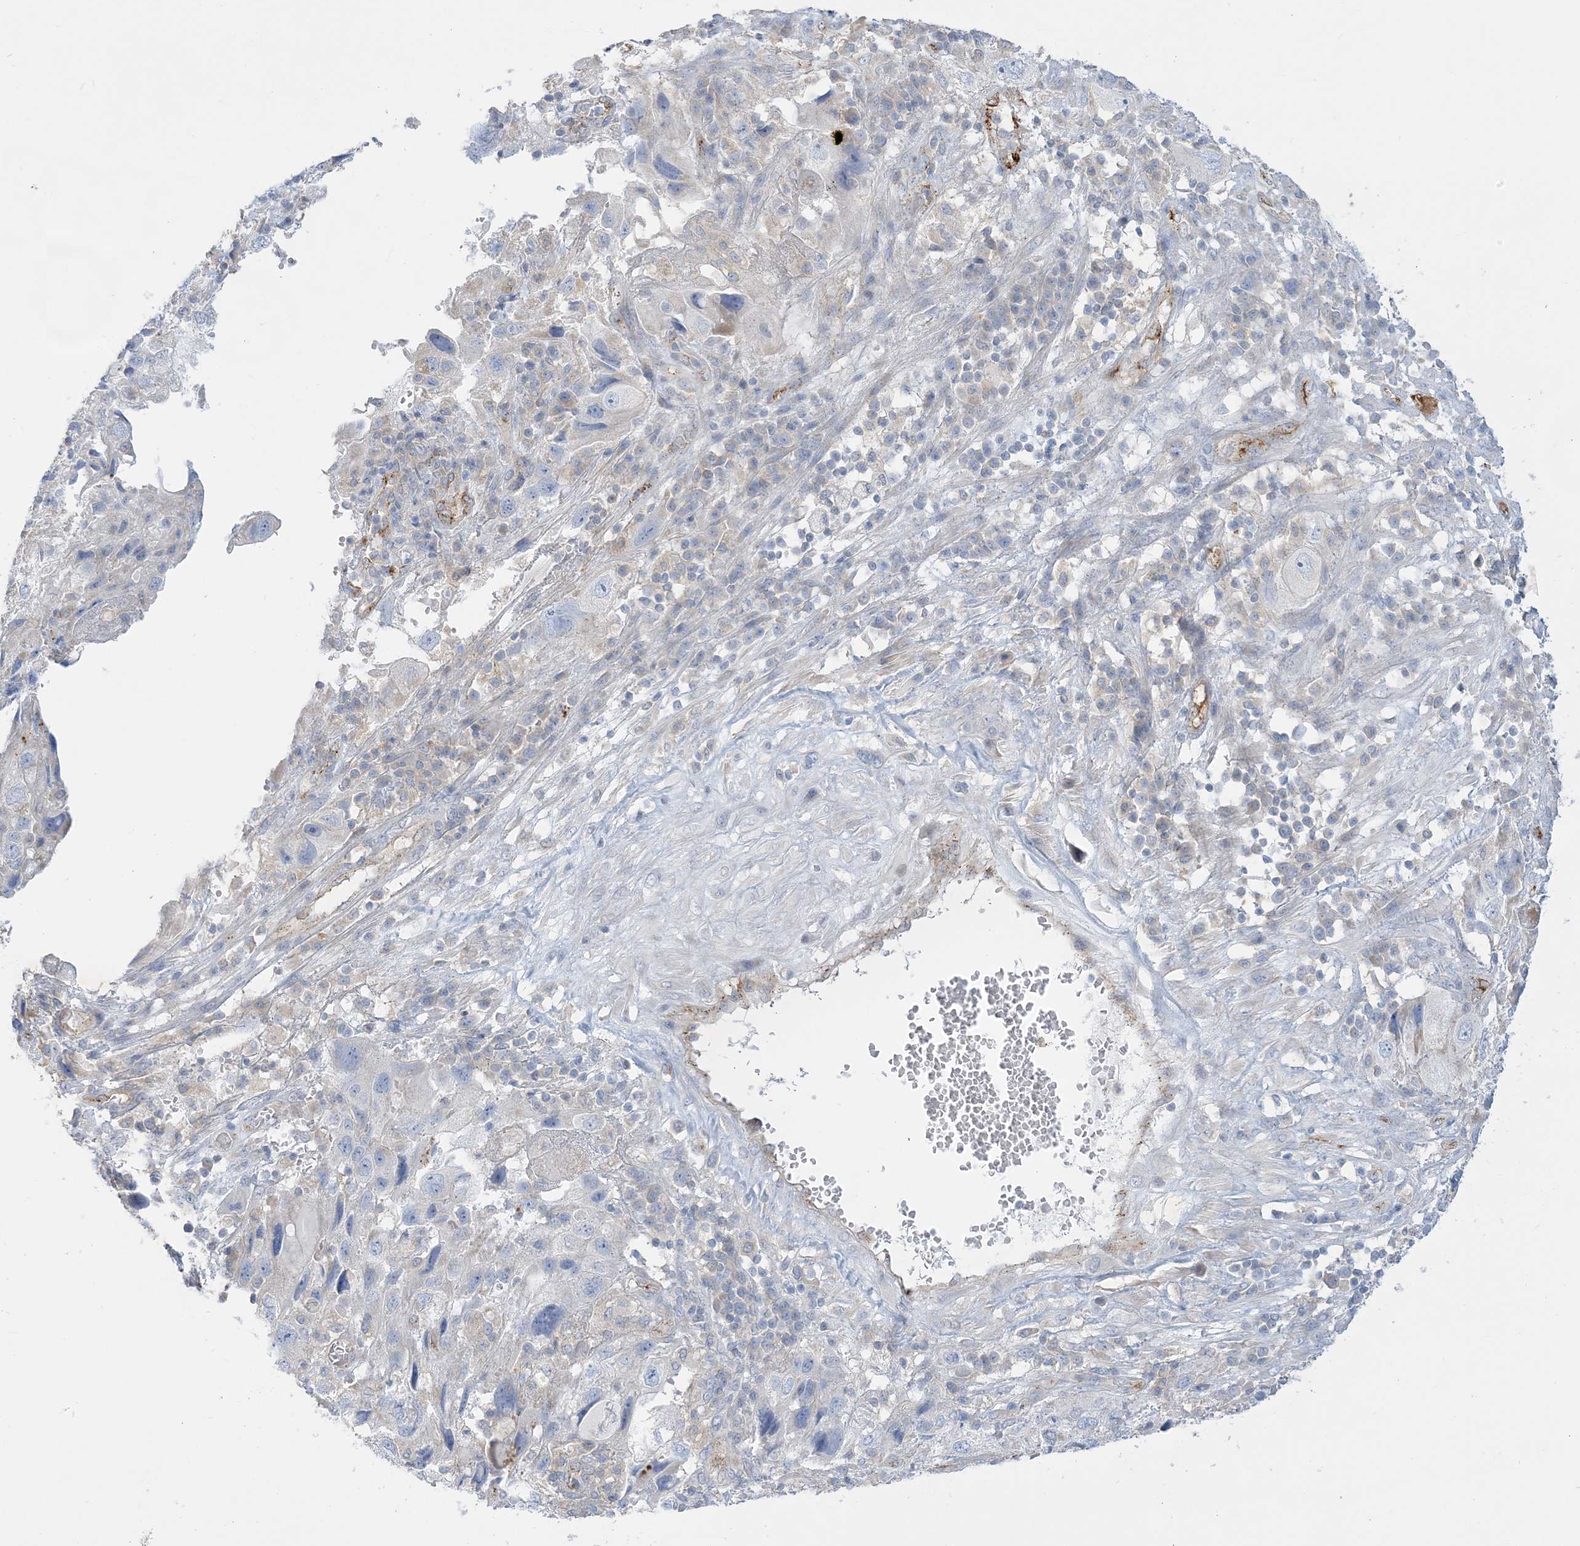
{"staining": {"intensity": "negative", "quantity": "none", "location": "none"}, "tissue": "endometrial cancer", "cell_type": "Tumor cells", "image_type": "cancer", "snomed": [{"axis": "morphology", "description": "Adenocarcinoma, NOS"}, {"axis": "topography", "description": "Endometrium"}], "caption": "DAB (3,3'-diaminobenzidine) immunohistochemical staining of endometrial adenocarcinoma displays no significant expression in tumor cells. Nuclei are stained in blue.", "gene": "INPP1", "patient": {"sex": "female", "age": 49}}